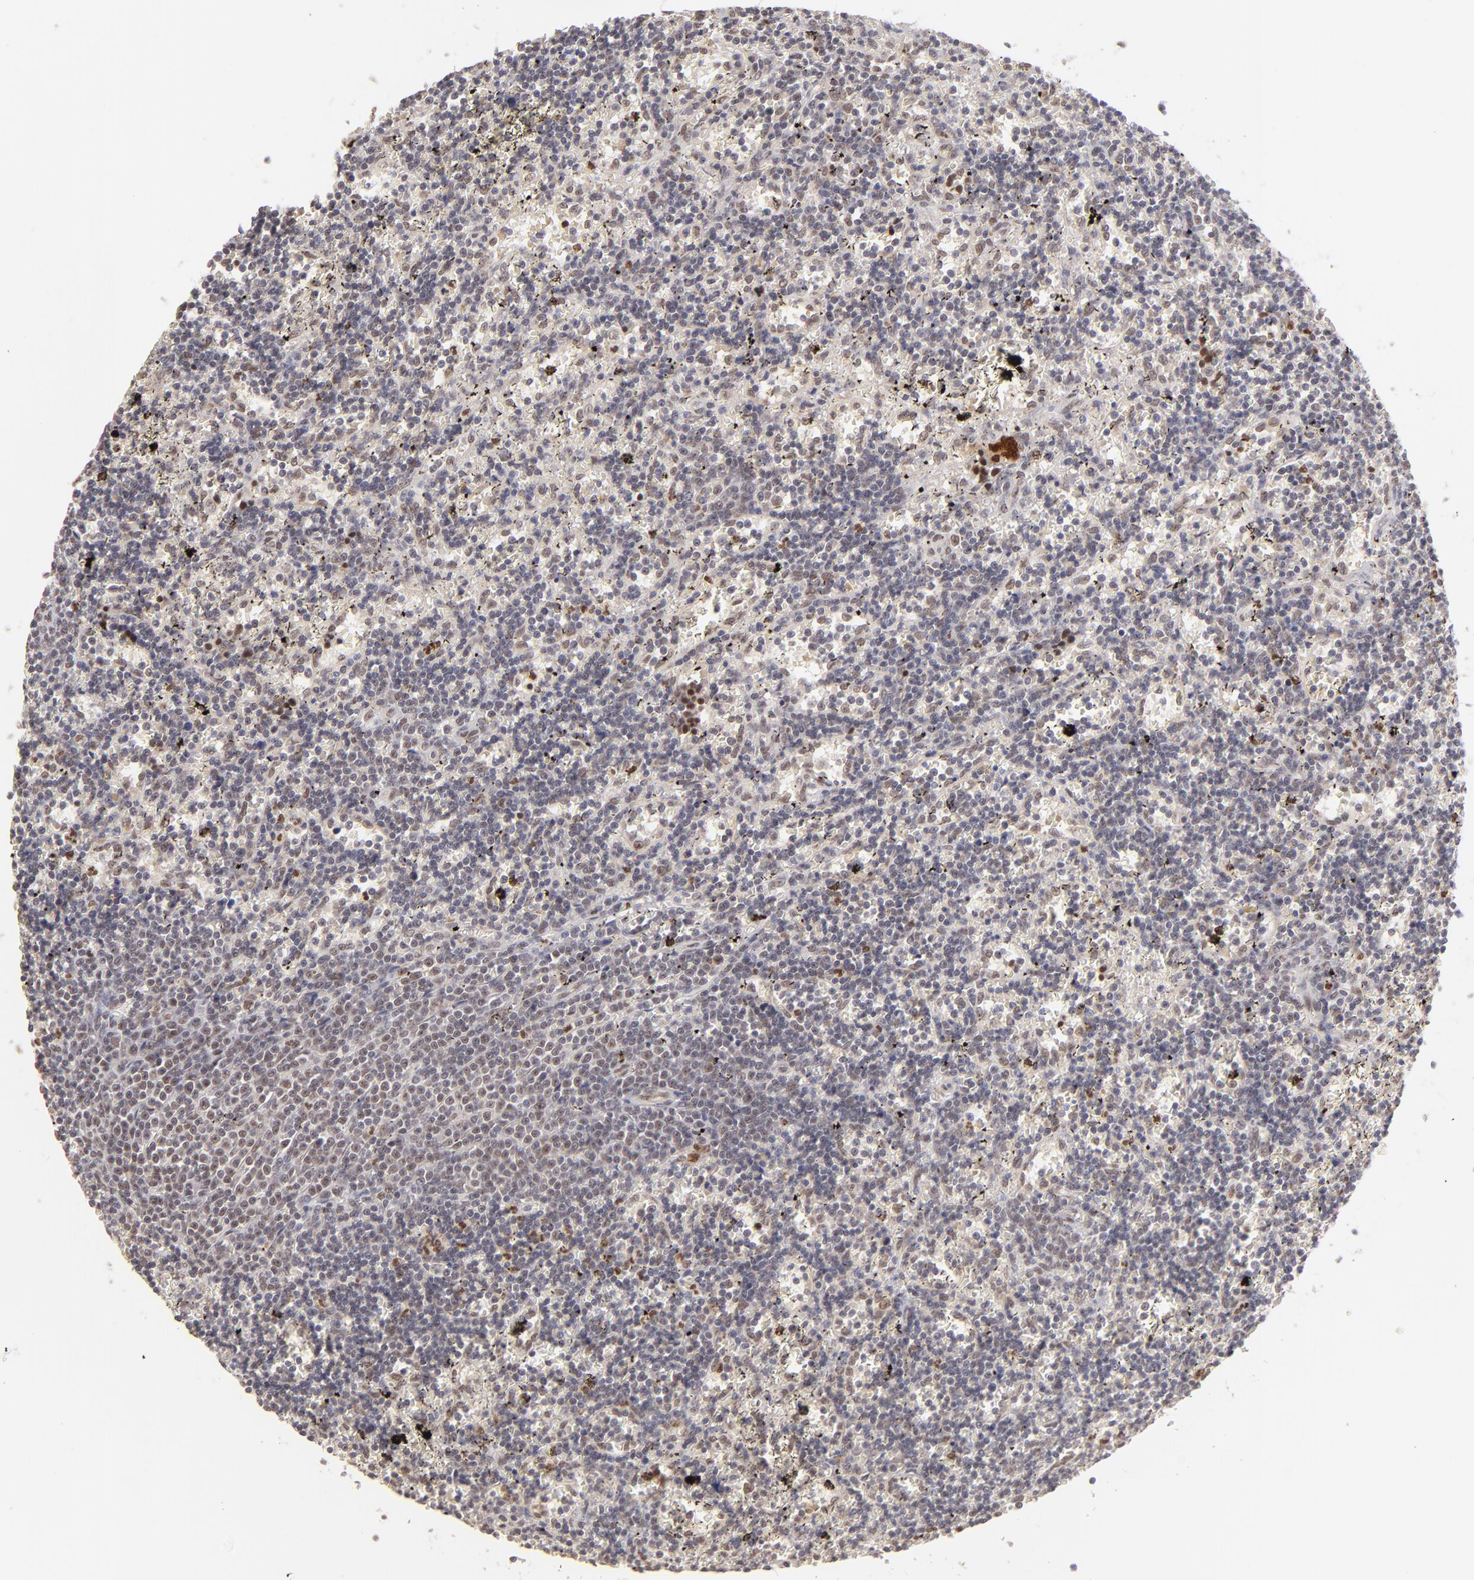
{"staining": {"intensity": "moderate", "quantity": "<25%", "location": "nuclear"}, "tissue": "lymphoma", "cell_type": "Tumor cells", "image_type": "cancer", "snomed": [{"axis": "morphology", "description": "Malignant lymphoma, non-Hodgkin's type, Low grade"}, {"axis": "topography", "description": "Spleen"}], "caption": "Lymphoma stained with a brown dye reveals moderate nuclear positive positivity in approximately <25% of tumor cells.", "gene": "NFE2", "patient": {"sex": "male", "age": 60}}